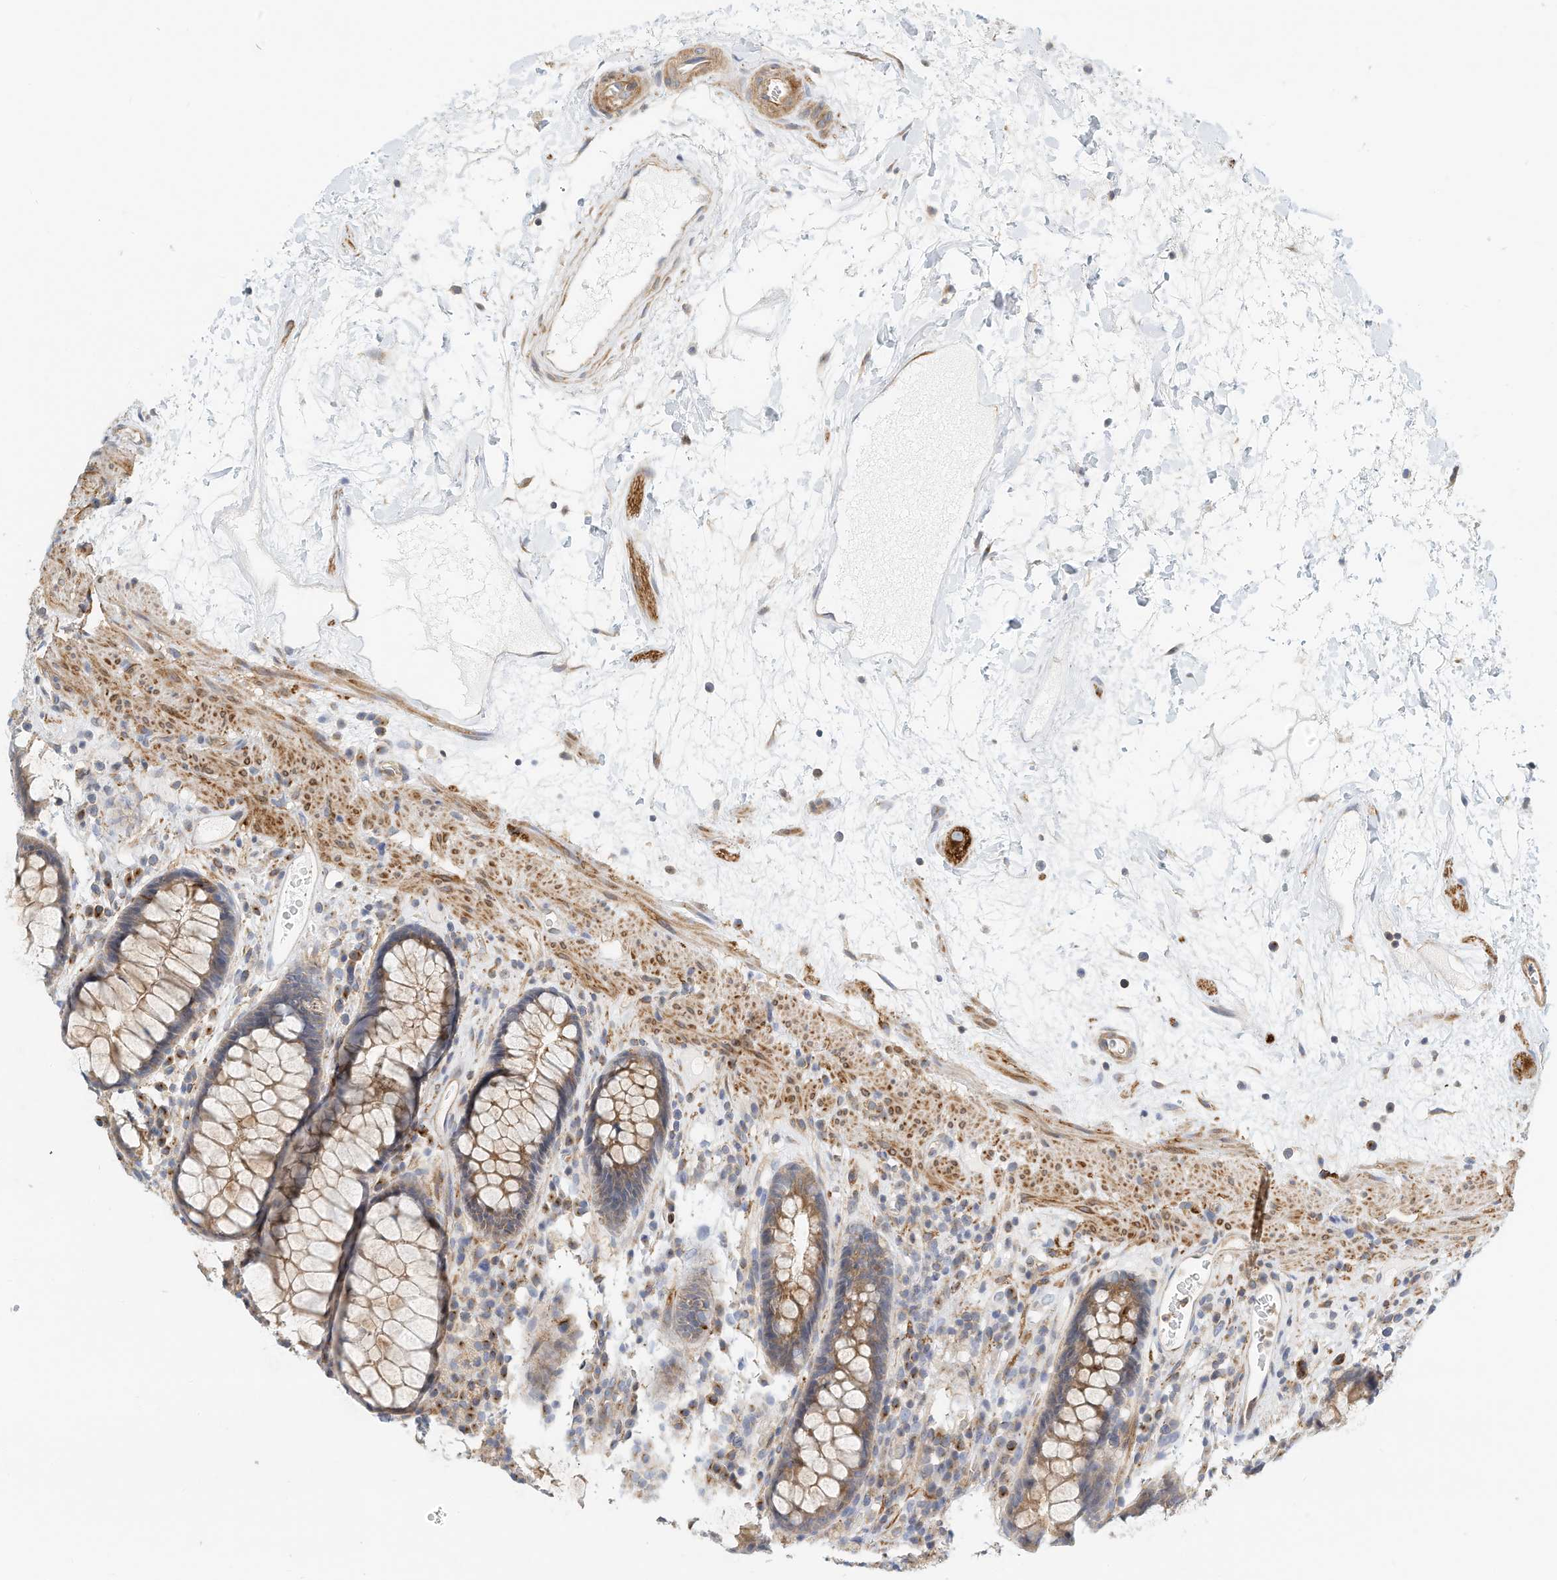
{"staining": {"intensity": "moderate", "quantity": "25%-75%", "location": "cytoplasmic/membranous"}, "tissue": "rectum", "cell_type": "Glandular cells", "image_type": "normal", "snomed": [{"axis": "morphology", "description": "Normal tissue, NOS"}, {"axis": "topography", "description": "Rectum"}], "caption": "Immunohistochemistry of unremarkable human rectum demonstrates medium levels of moderate cytoplasmic/membranous positivity in approximately 25%-75% of glandular cells. (DAB IHC with brightfield microscopy, high magnification).", "gene": "MICAL1", "patient": {"sex": "male", "age": 64}}